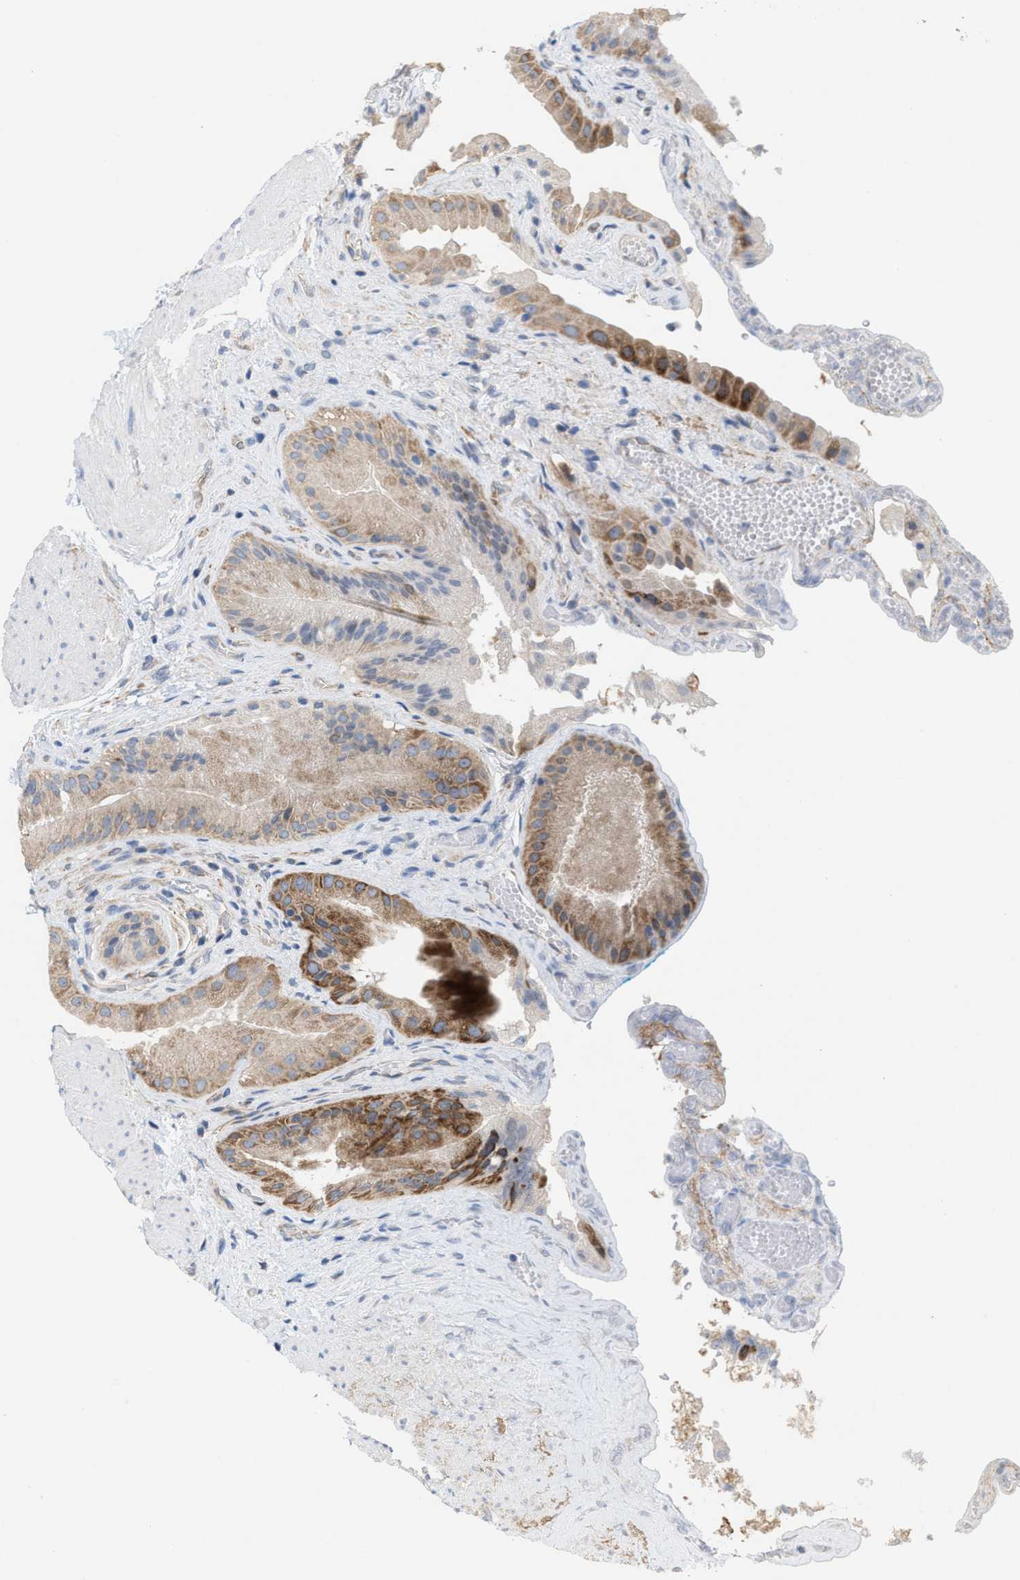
{"staining": {"intensity": "moderate", "quantity": ">75%", "location": "cytoplasmic/membranous"}, "tissue": "gallbladder", "cell_type": "Glandular cells", "image_type": "normal", "snomed": [{"axis": "morphology", "description": "Normal tissue, NOS"}, {"axis": "topography", "description": "Gallbladder"}], "caption": "Protein analysis of unremarkable gallbladder displays moderate cytoplasmic/membranous staining in about >75% of glandular cells. (Brightfield microscopy of DAB IHC at high magnification).", "gene": "UBAP2", "patient": {"sex": "male", "age": 49}}